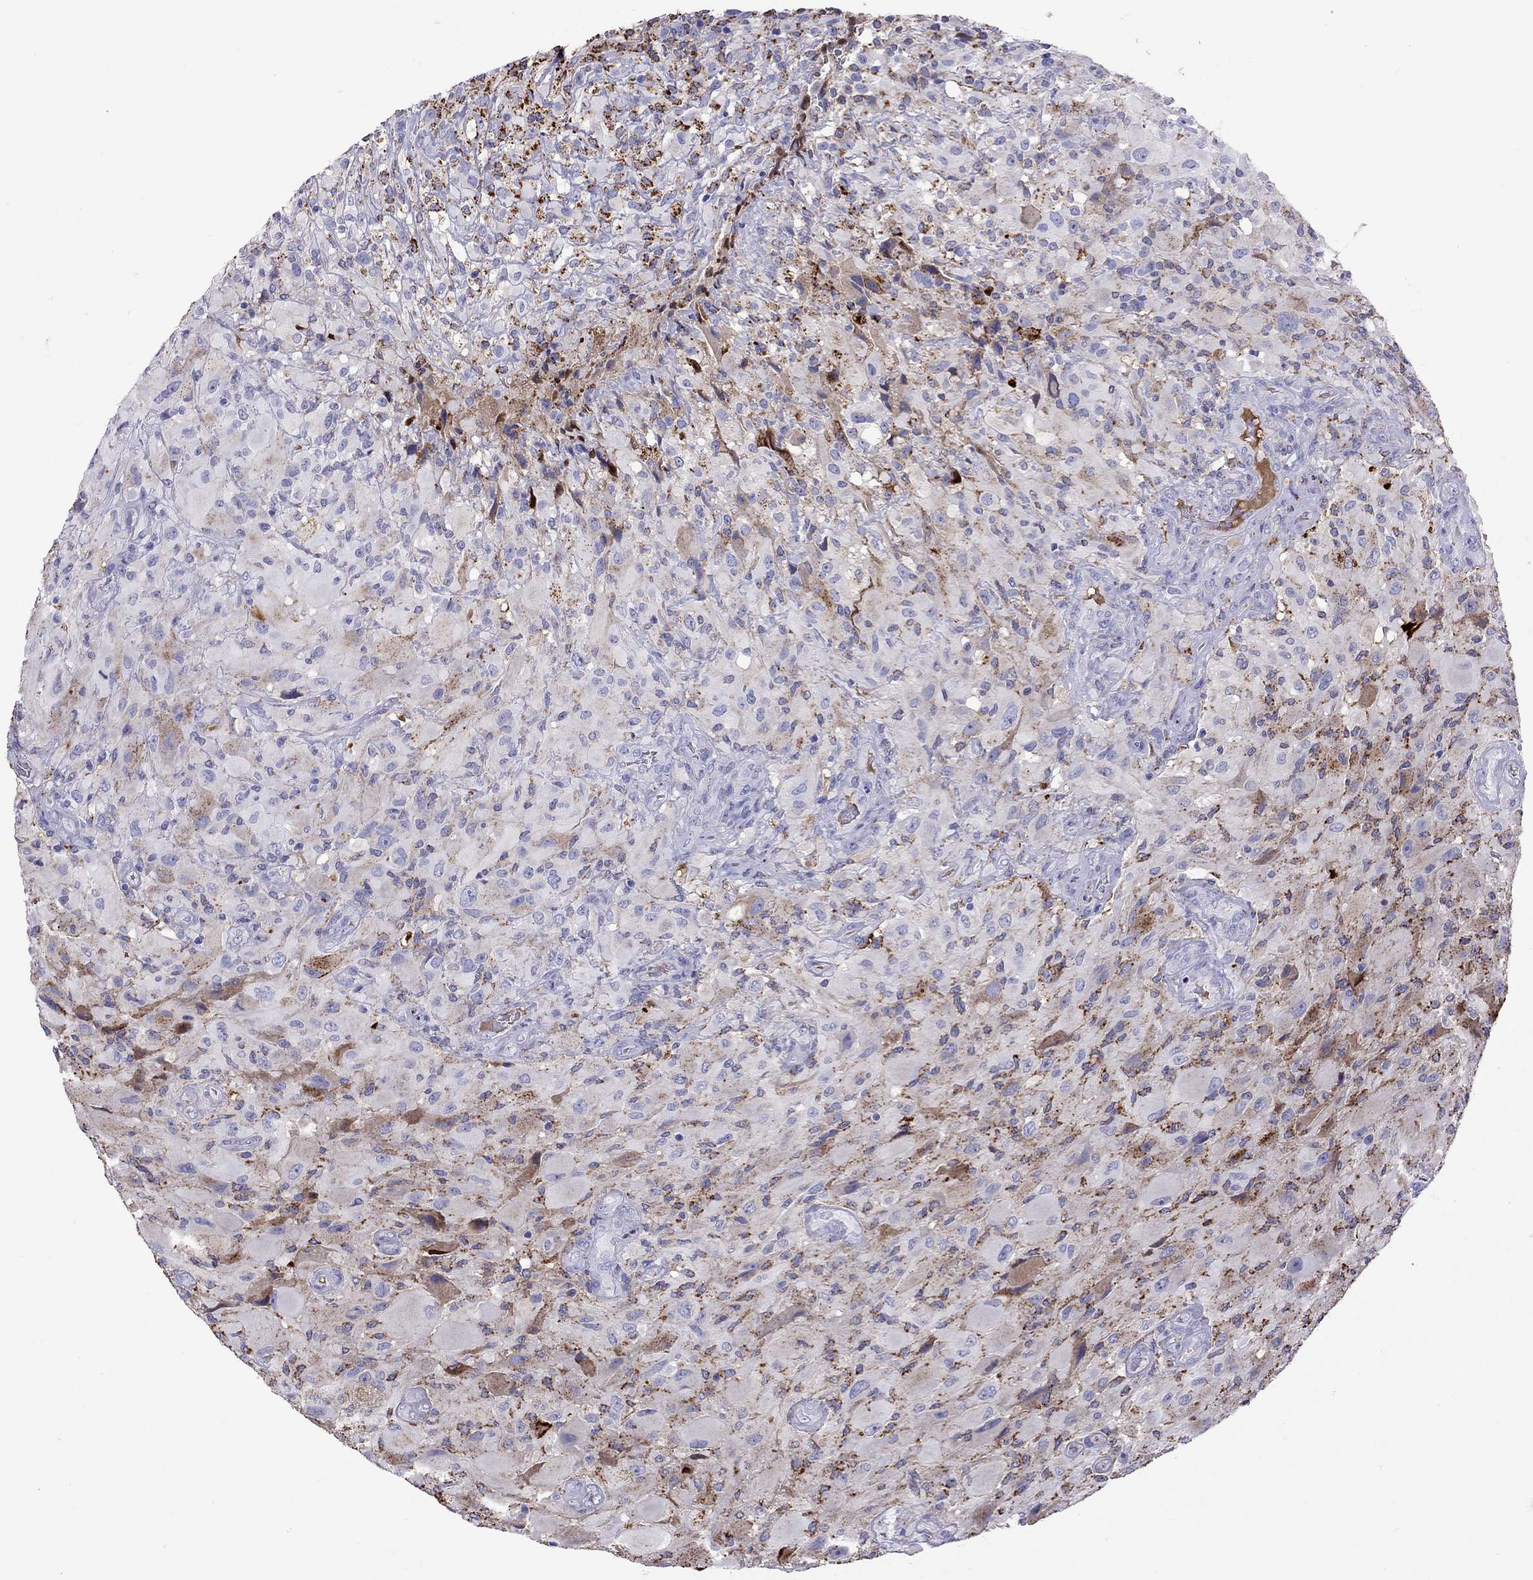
{"staining": {"intensity": "negative", "quantity": "none", "location": "none"}, "tissue": "glioma", "cell_type": "Tumor cells", "image_type": "cancer", "snomed": [{"axis": "morphology", "description": "Glioma, malignant, High grade"}, {"axis": "topography", "description": "Cerebral cortex"}], "caption": "High-grade glioma (malignant) was stained to show a protein in brown. There is no significant staining in tumor cells.", "gene": "SERPINA3", "patient": {"sex": "male", "age": 35}}